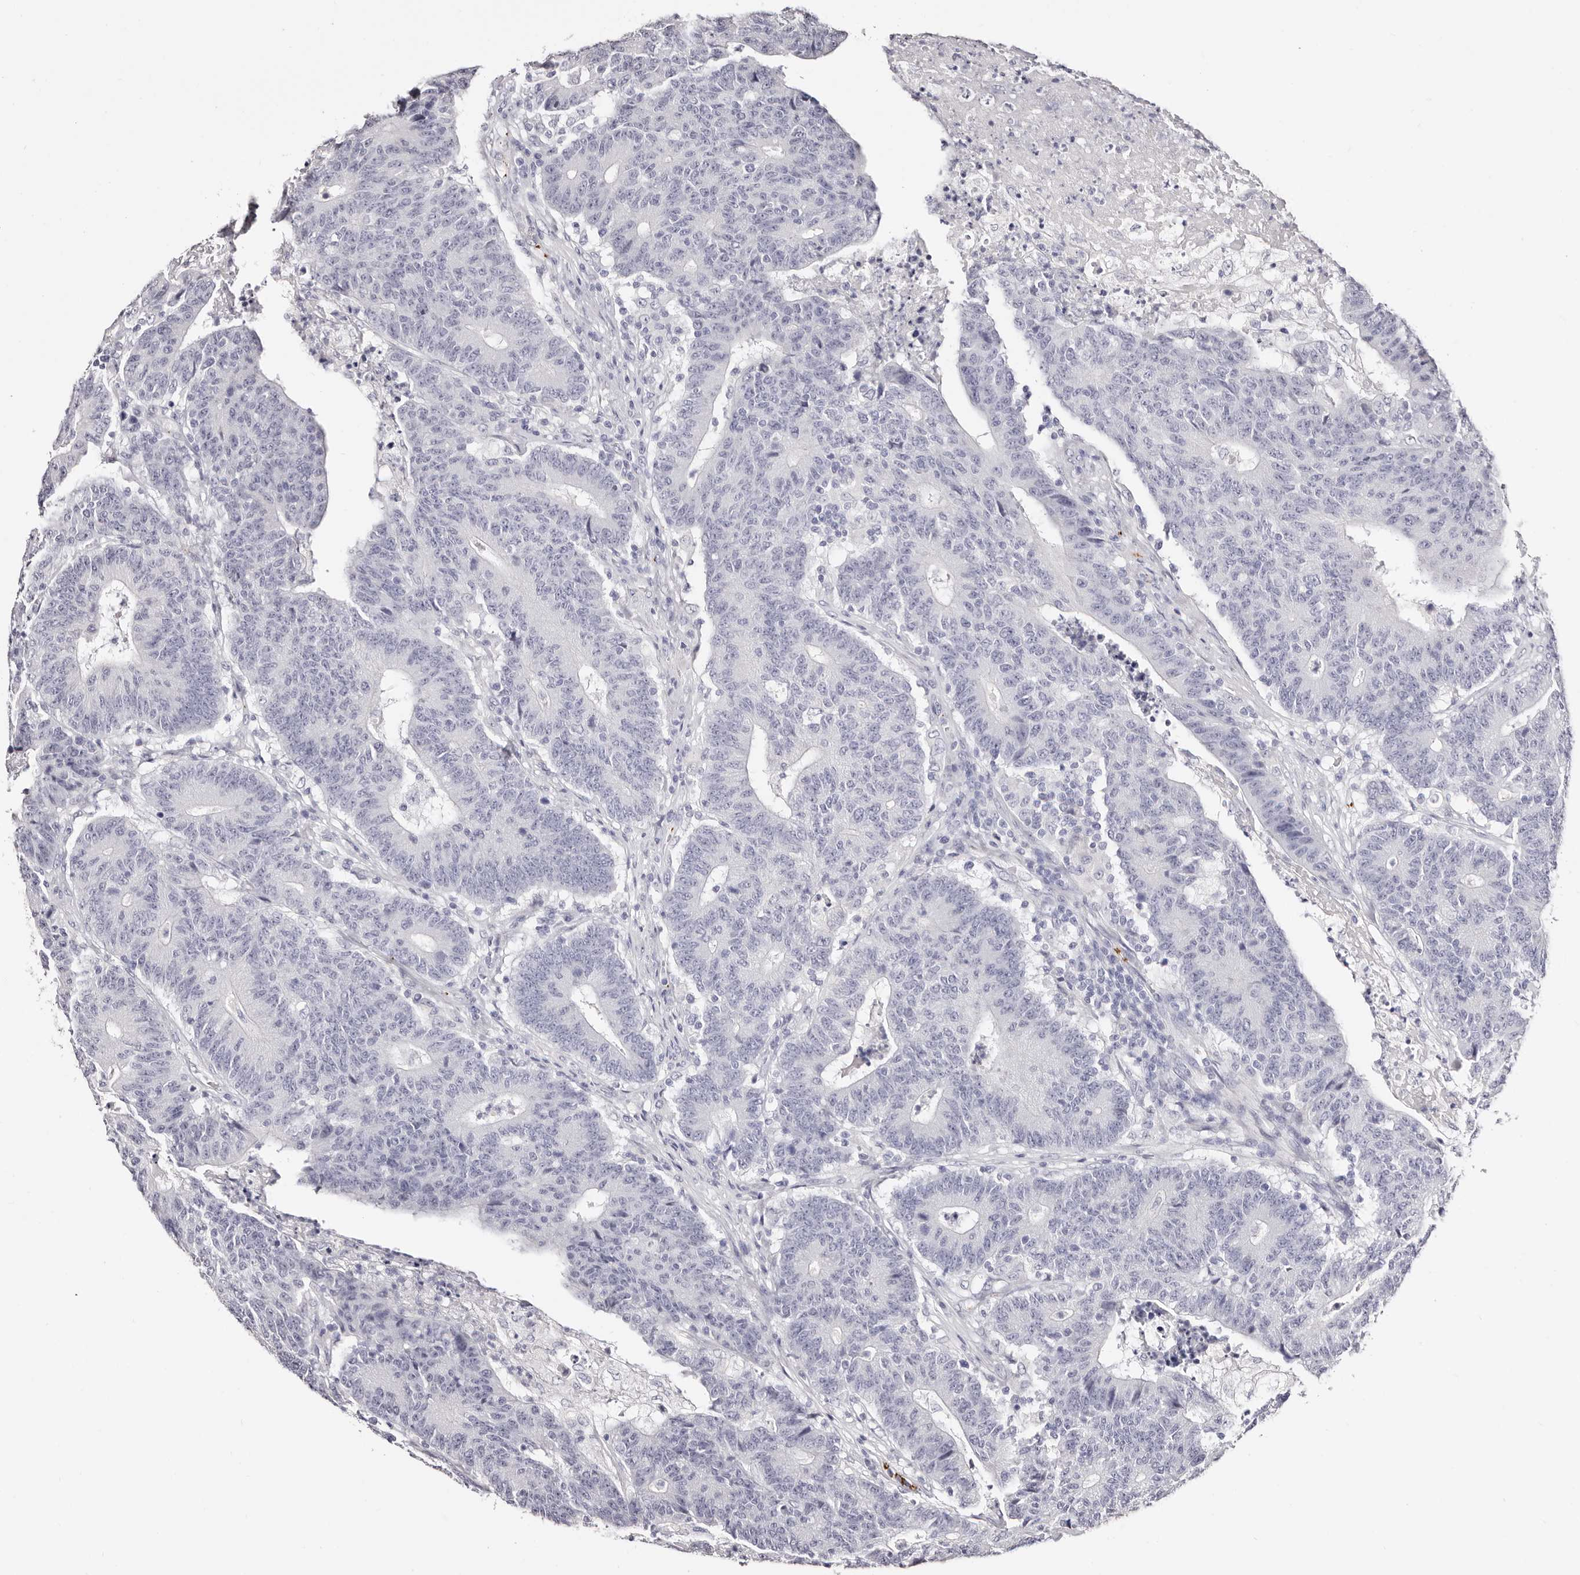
{"staining": {"intensity": "negative", "quantity": "none", "location": "none"}, "tissue": "colorectal cancer", "cell_type": "Tumor cells", "image_type": "cancer", "snomed": [{"axis": "morphology", "description": "Normal tissue, NOS"}, {"axis": "morphology", "description": "Adenocarcinoma, NOS"}, {"axis": "topography", "description": "Colon"}], "caption": "Immunohistochemical staining of colorectal cancer displays no significant positivity in tumor cells.", "gene": "PF4", "patient": {"sex": "female", "age": 75}}